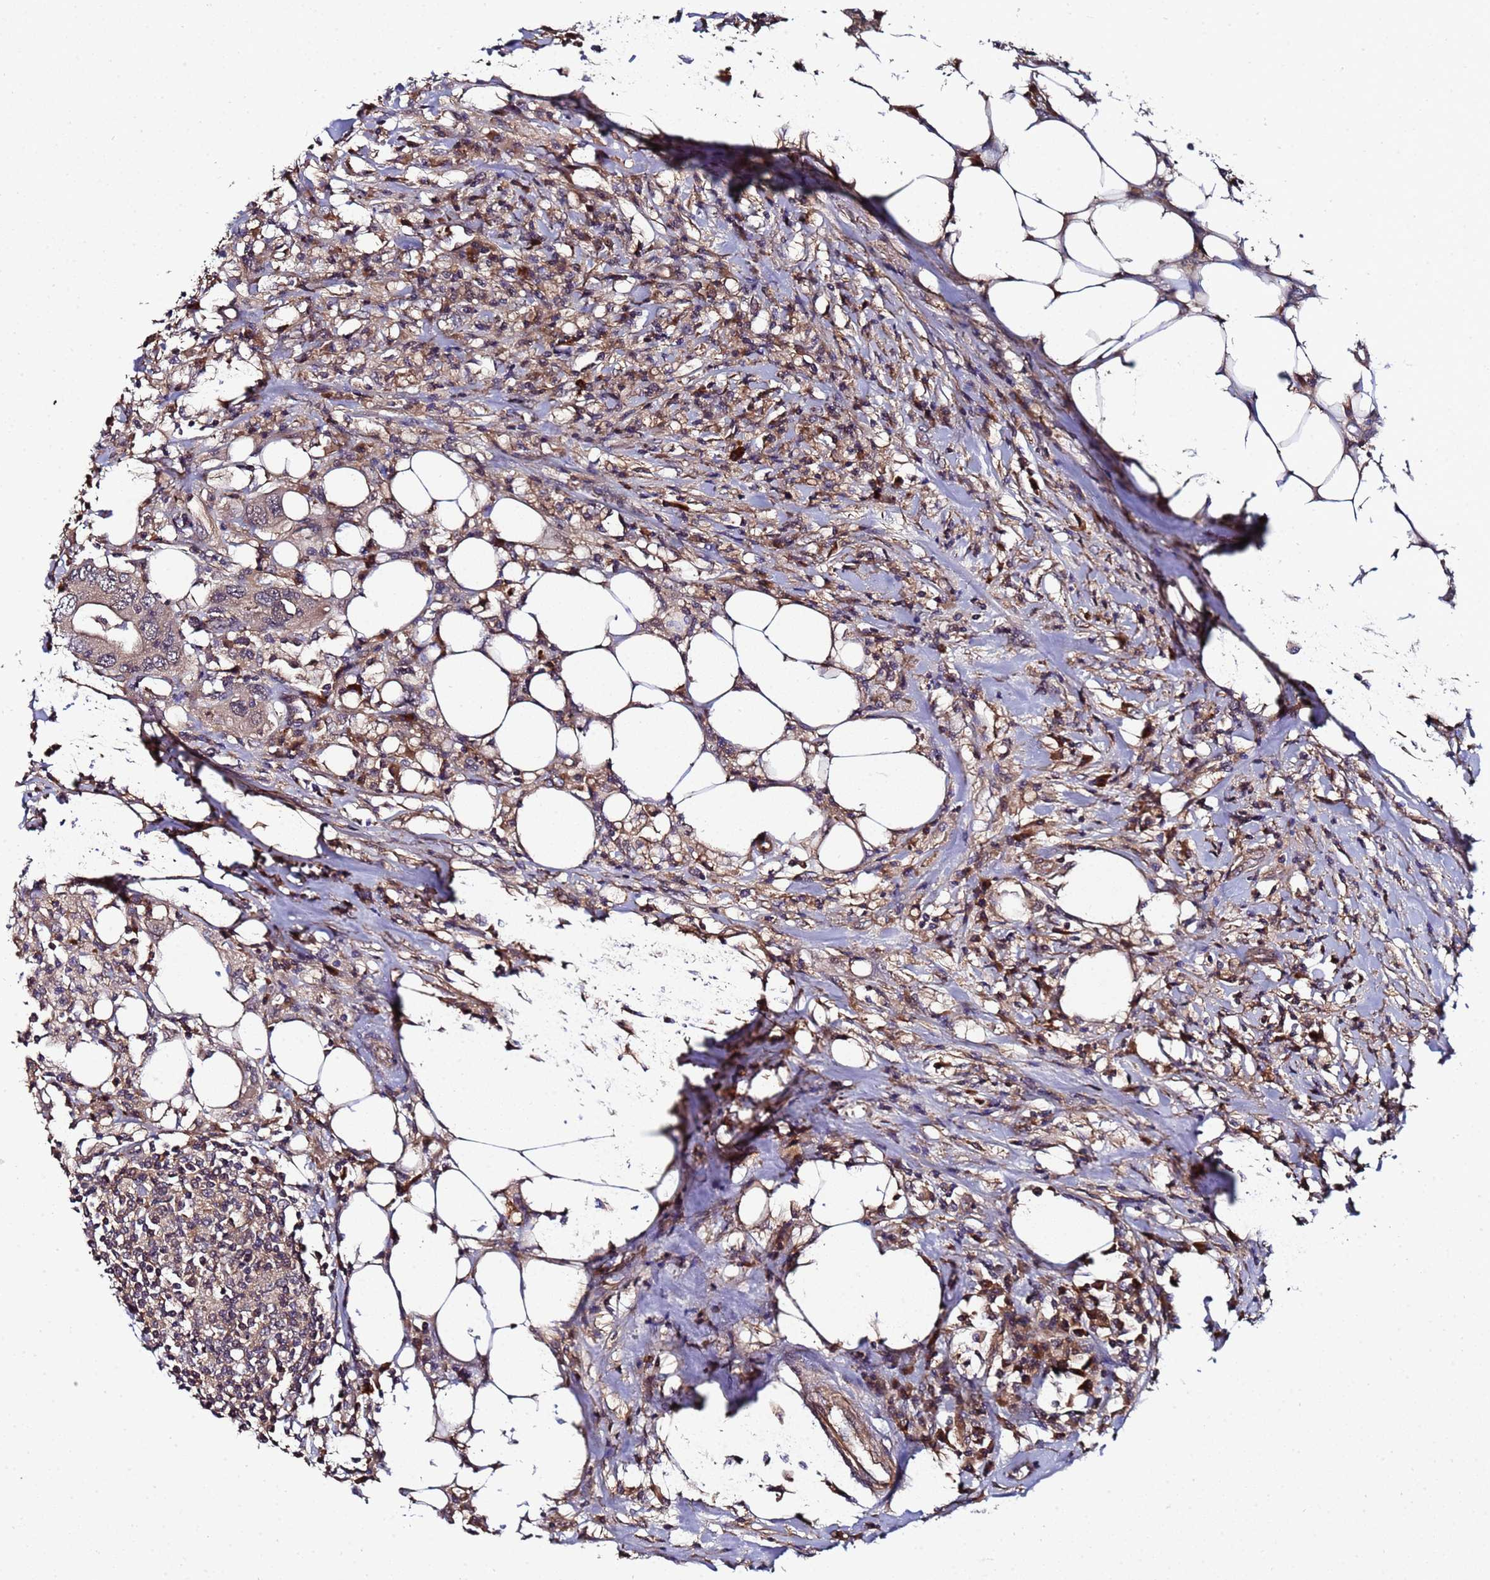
{"staining": {"intensity": "moderate", "quantity": ">75%", "location": "cytoplasmic/membranous,nuclear"}, "tissue": "colorectal cancer", "cell_type": "Tumor cells", "image_type": "cancer", "snomed": [{"axis": "morphology", "description": "Adenocarcinoma, NOS"}, {"axis": "topography", "description": "Colon"}], "caption": "This histopathology image demonstrates immunohistochemistry (IHC) staining of adenocarcinoma (colorectal), with medium moderate cytoplasmic/membranous and nuclear positivity in about >75% of tumor cells.", "gene": "GSTCD", "patient": {"sex": "male", "age": 71}}